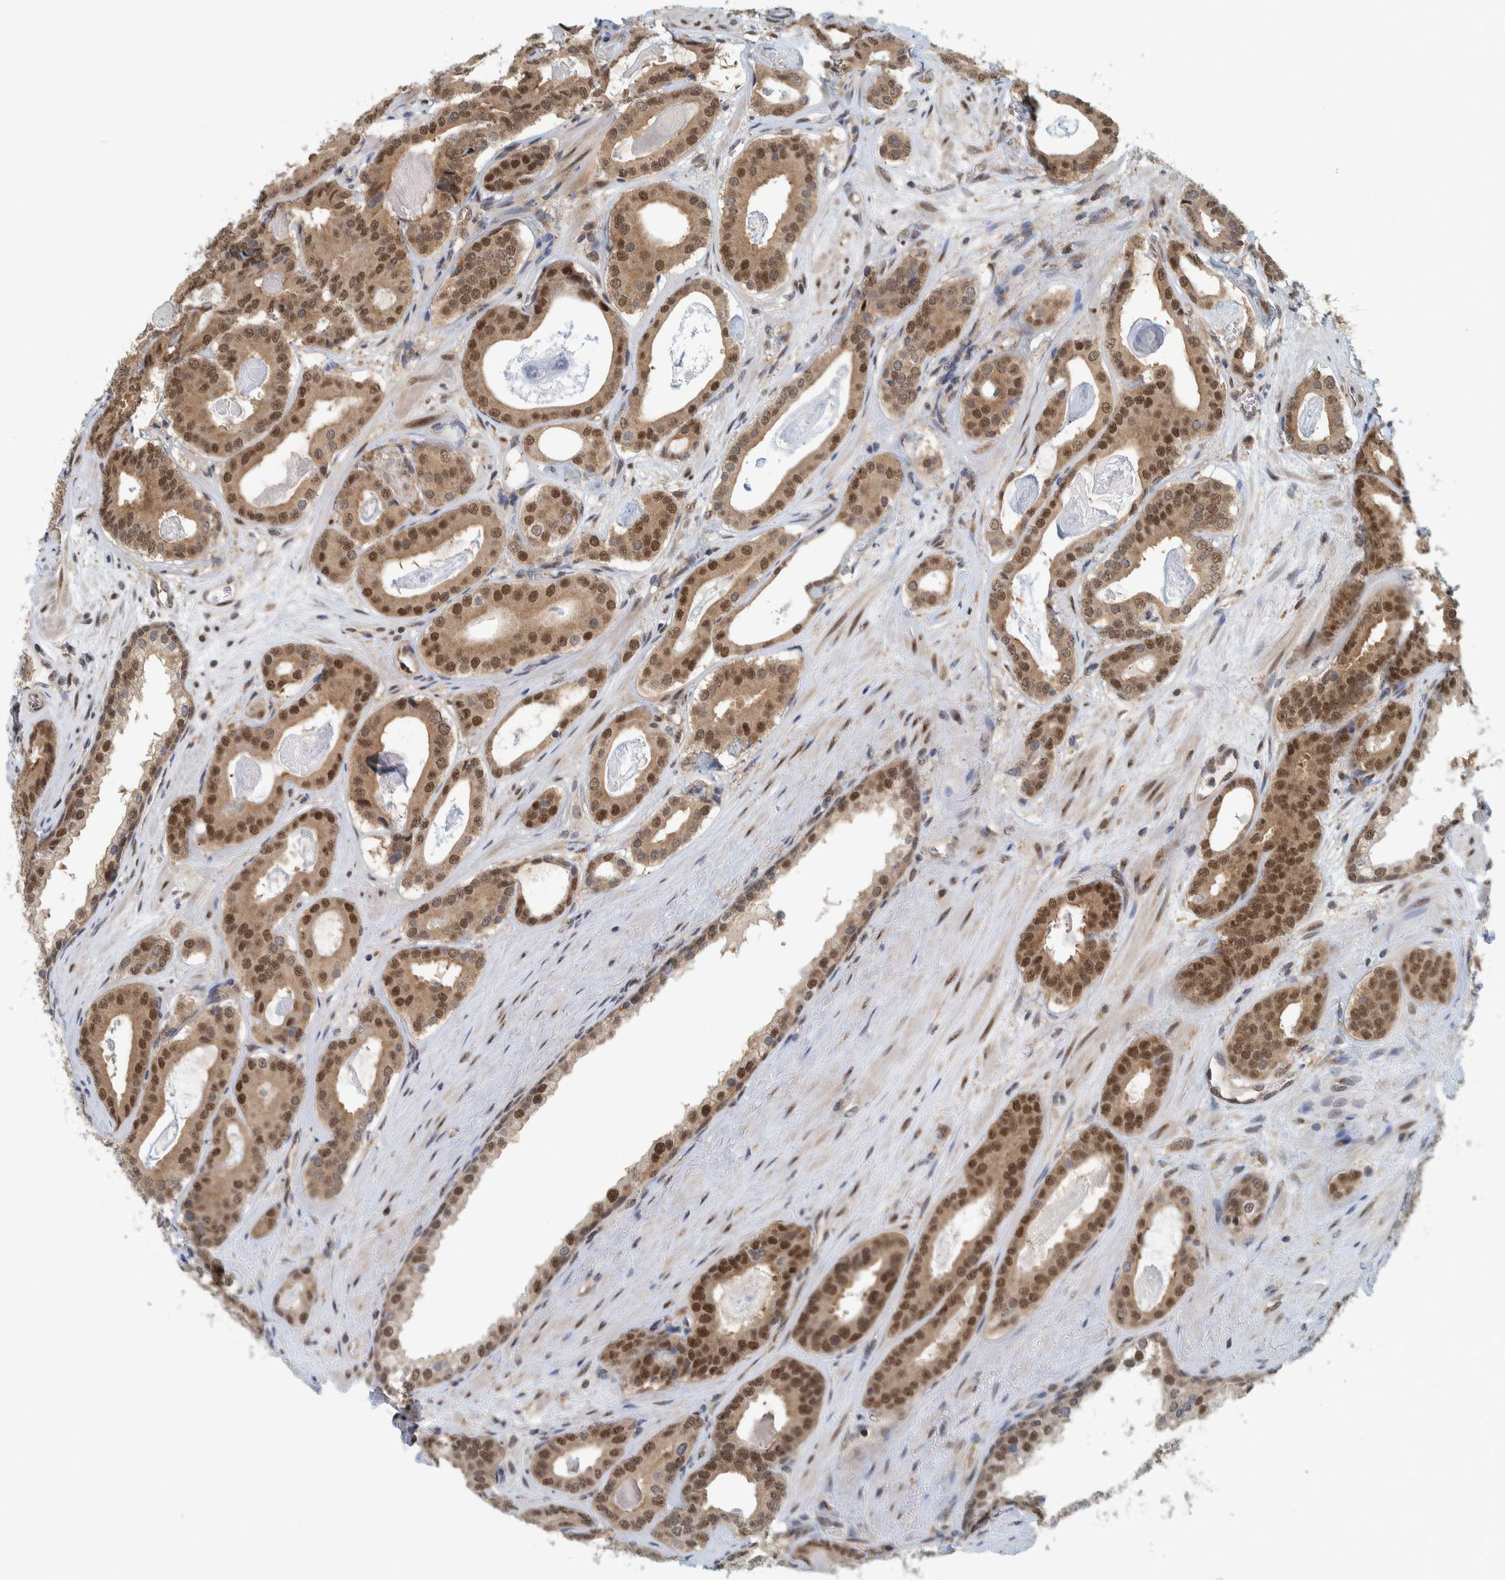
{"staining": {"intensity": "moderate", "quantity": ">75%", "location": "nuclear"}, "tissue": "prostate cancer", "cell_type": "Tumor cells", "image_type": "cancer", "snomed": [{"axis": "morphology", "description": "Adenocarcinoma, High grade"}, {"axis": "topography", "description": "Prostate"}], "caption": "Brown immunohistochemical staining in high-grade adenocarcinoma (prostate) shows moderate nuclear positivity in approximately >75% of tumor cells.", "gene": "COPS3", "patient": {"sex": "male", "age": 60}}